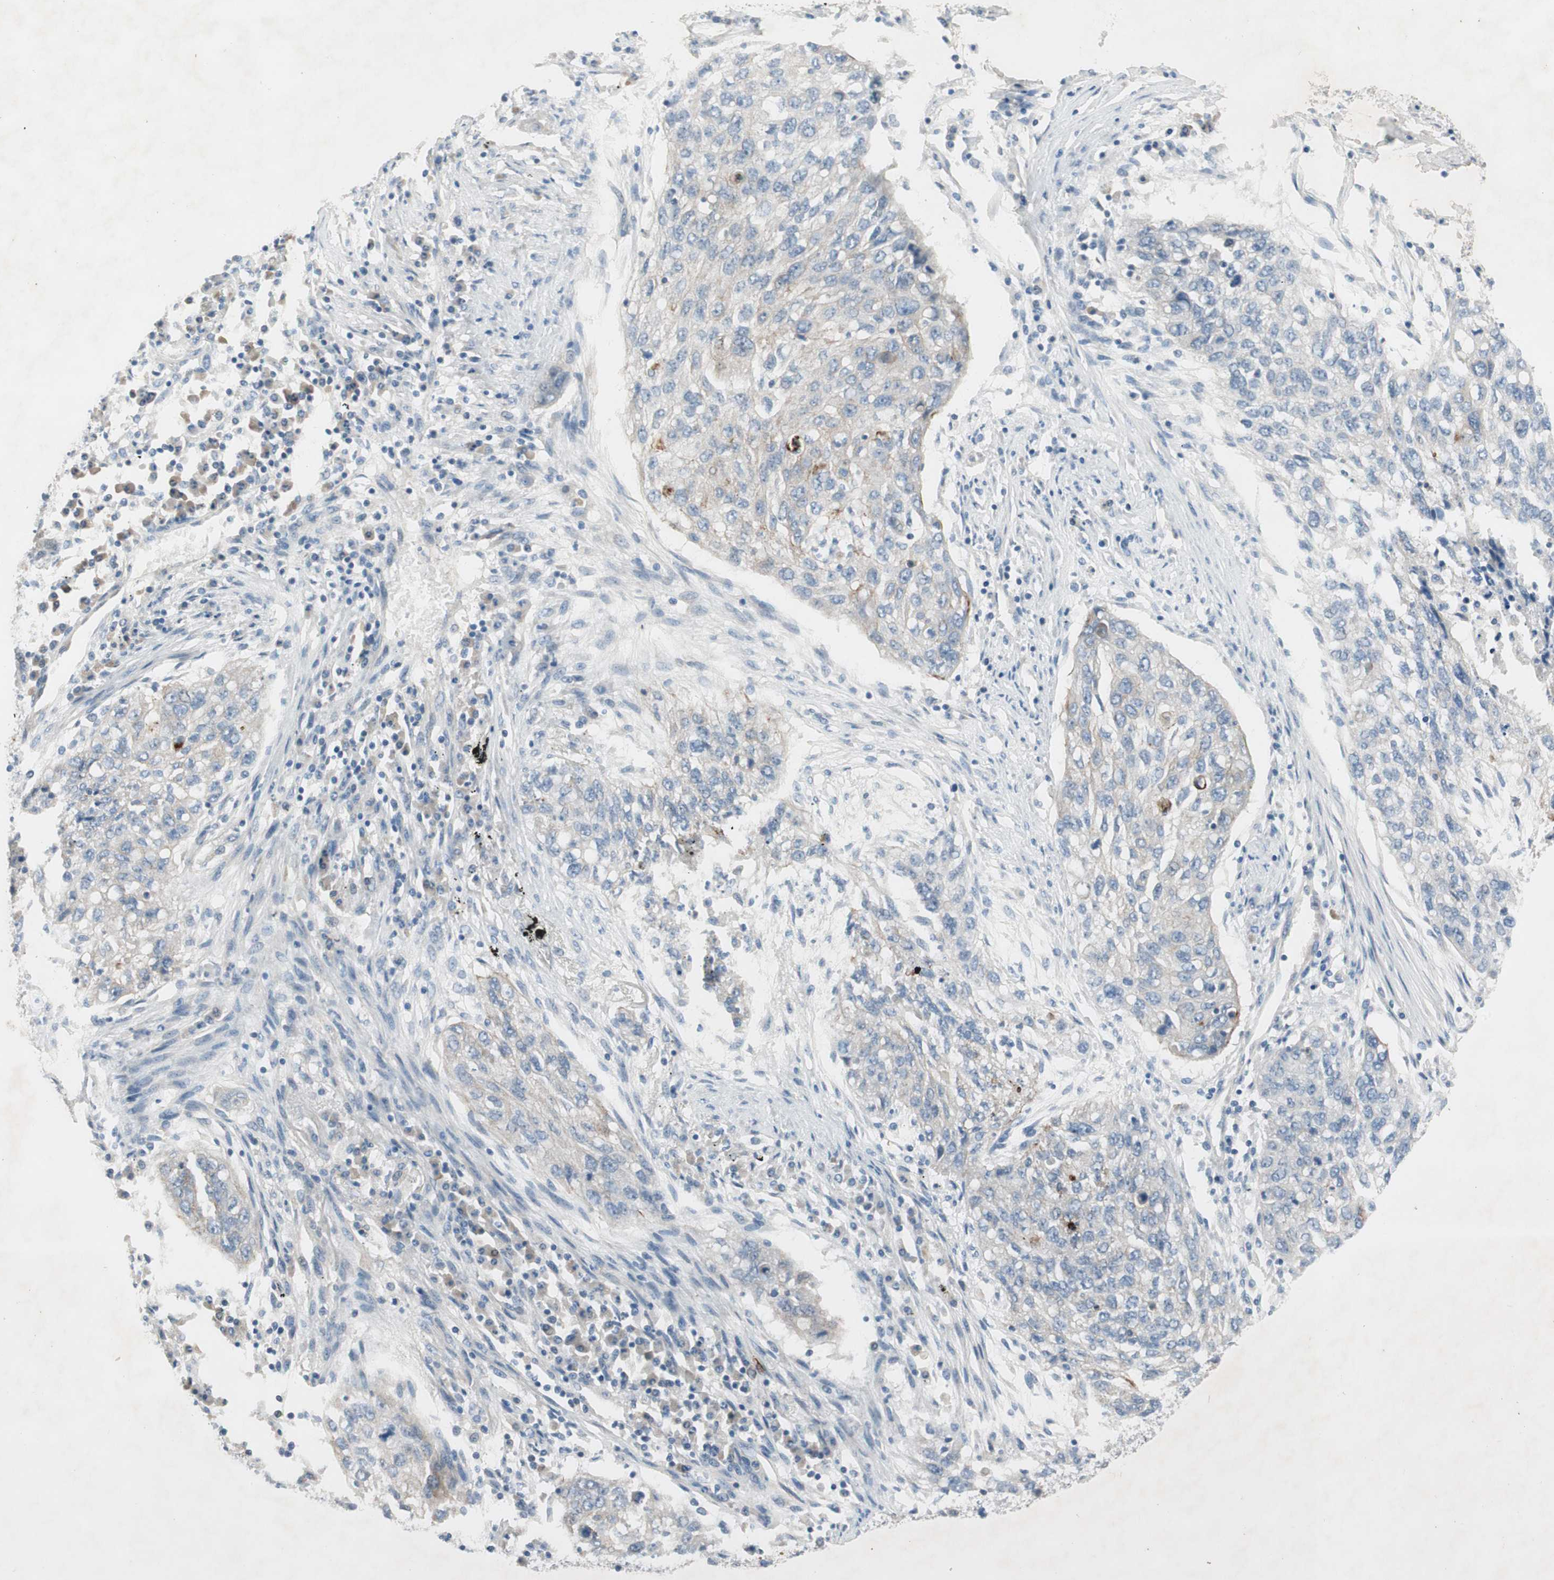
{"staining": {"intensity": "negative", "quantity": "none", "location": "none"}, "tissue": "lung cancer", "cell_type": "Tumor cells", "image_type": "cancer", "snomed": [{"axis": "morphology", "description": "Squamous cell carcinoma, NOS"}, {"axis": "topography", "description": "Lung"}], "caption": "Tumor cells are negative for brown protein staining in lung cancer.", "gene": "PRRG4", "patient": {"sex": "female", "age": 63}}